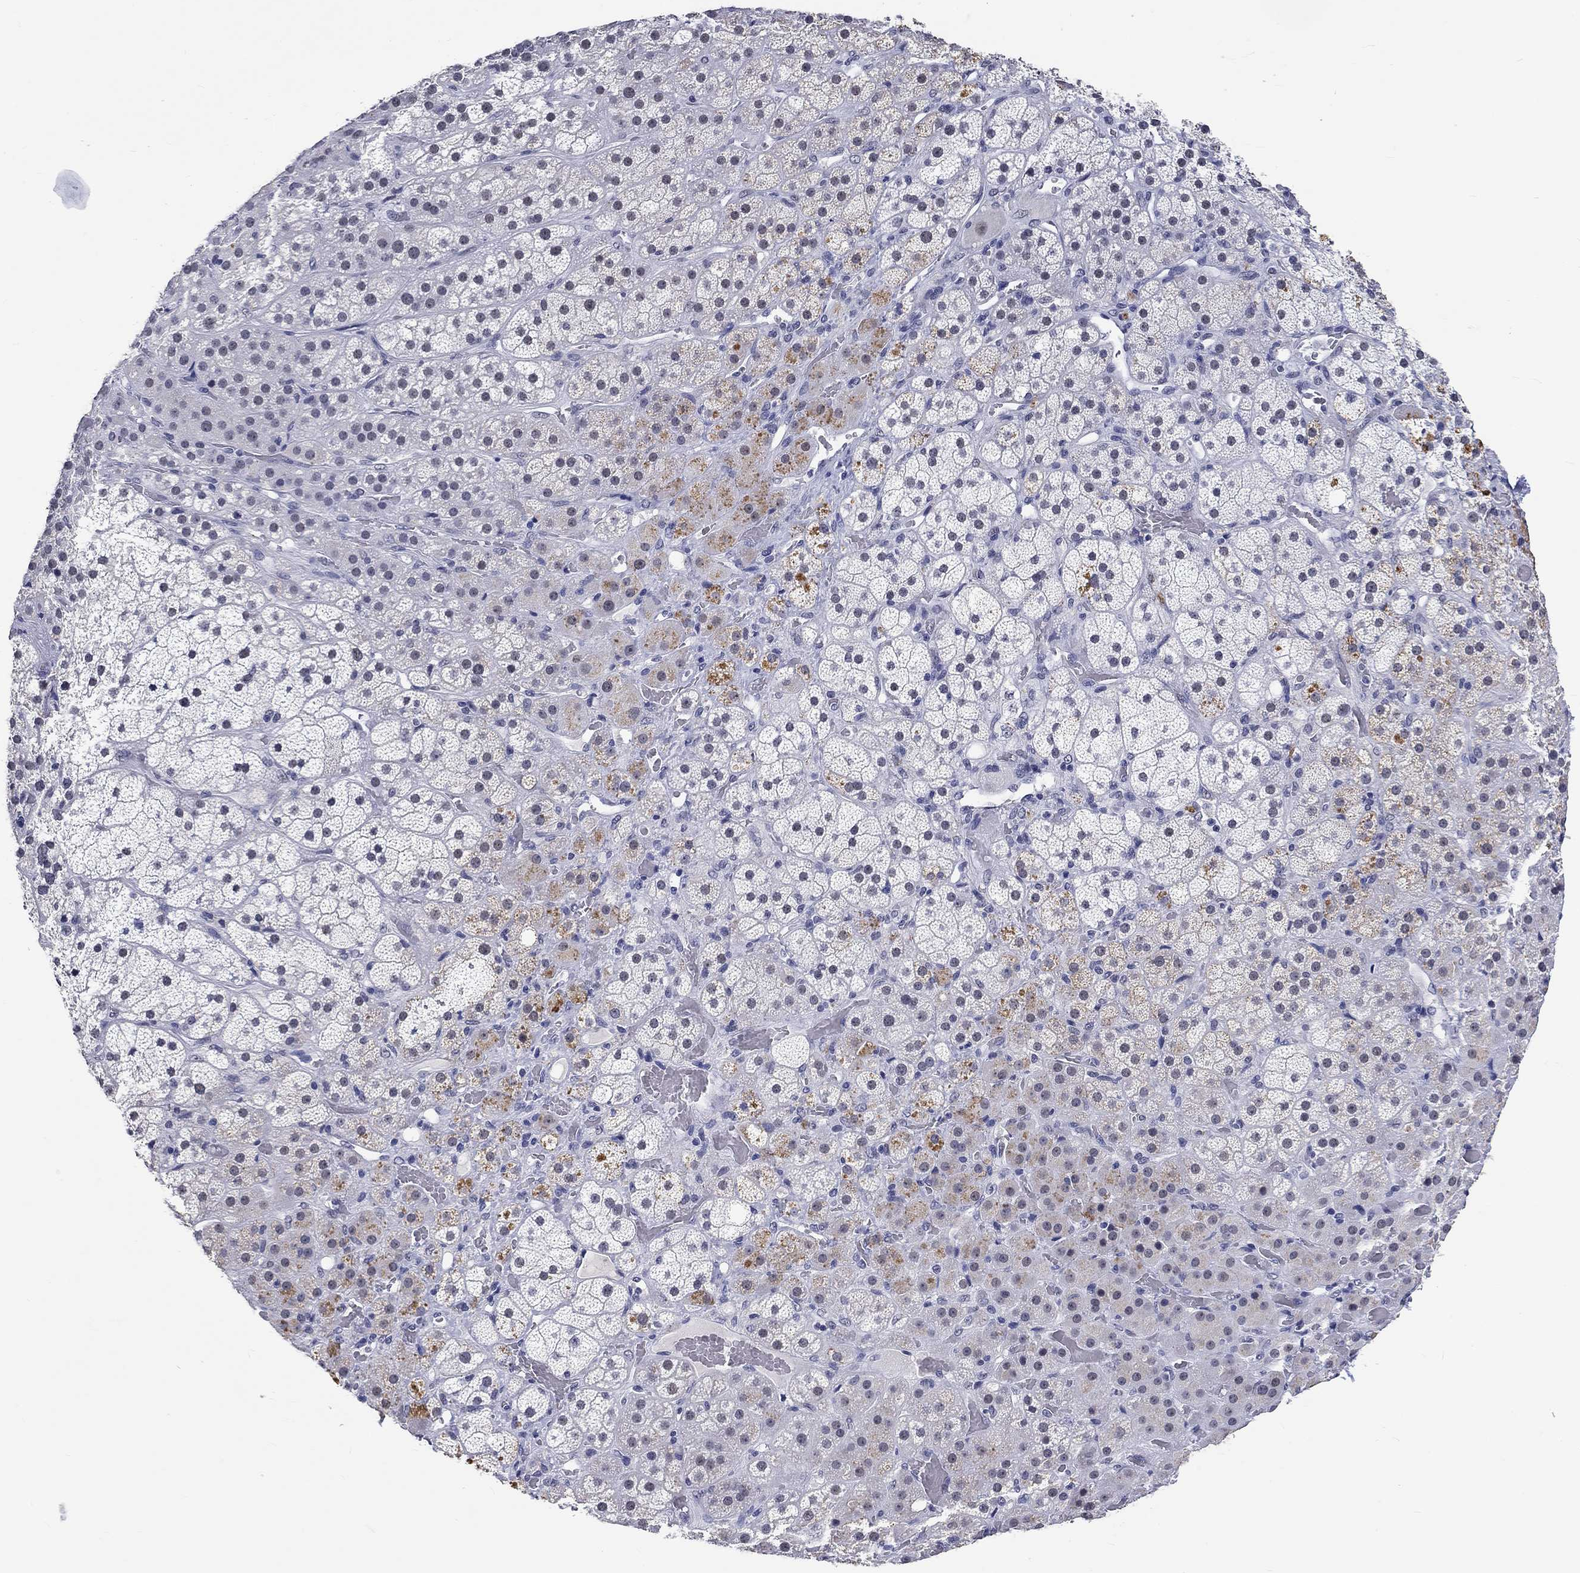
{"staining": {"intensity": "moderate", "quantity": "<25%", "location": "cytoplasmic/membranous"}, "tissue": "adrenal gland", "cell_type": "Glandular cells", "image_type": "normal", "snomed": [{"axis": "morphology", "description": "Normal tissue, NOS"}, {"axis": "topography", "description": "Adrenal gland"}], "caption": "Immunohistochemical staining of normal adrenal gland reveals moderate cytoplasmic/membranous protein staining in about <25% of glandular cells. The staining was performed using DAB, with brown indicating positive protein expression. Nuclei are stained blue with hematoxylin.", "gene": "GRIN1", "patient": {"sex": "male", "age": 57}}